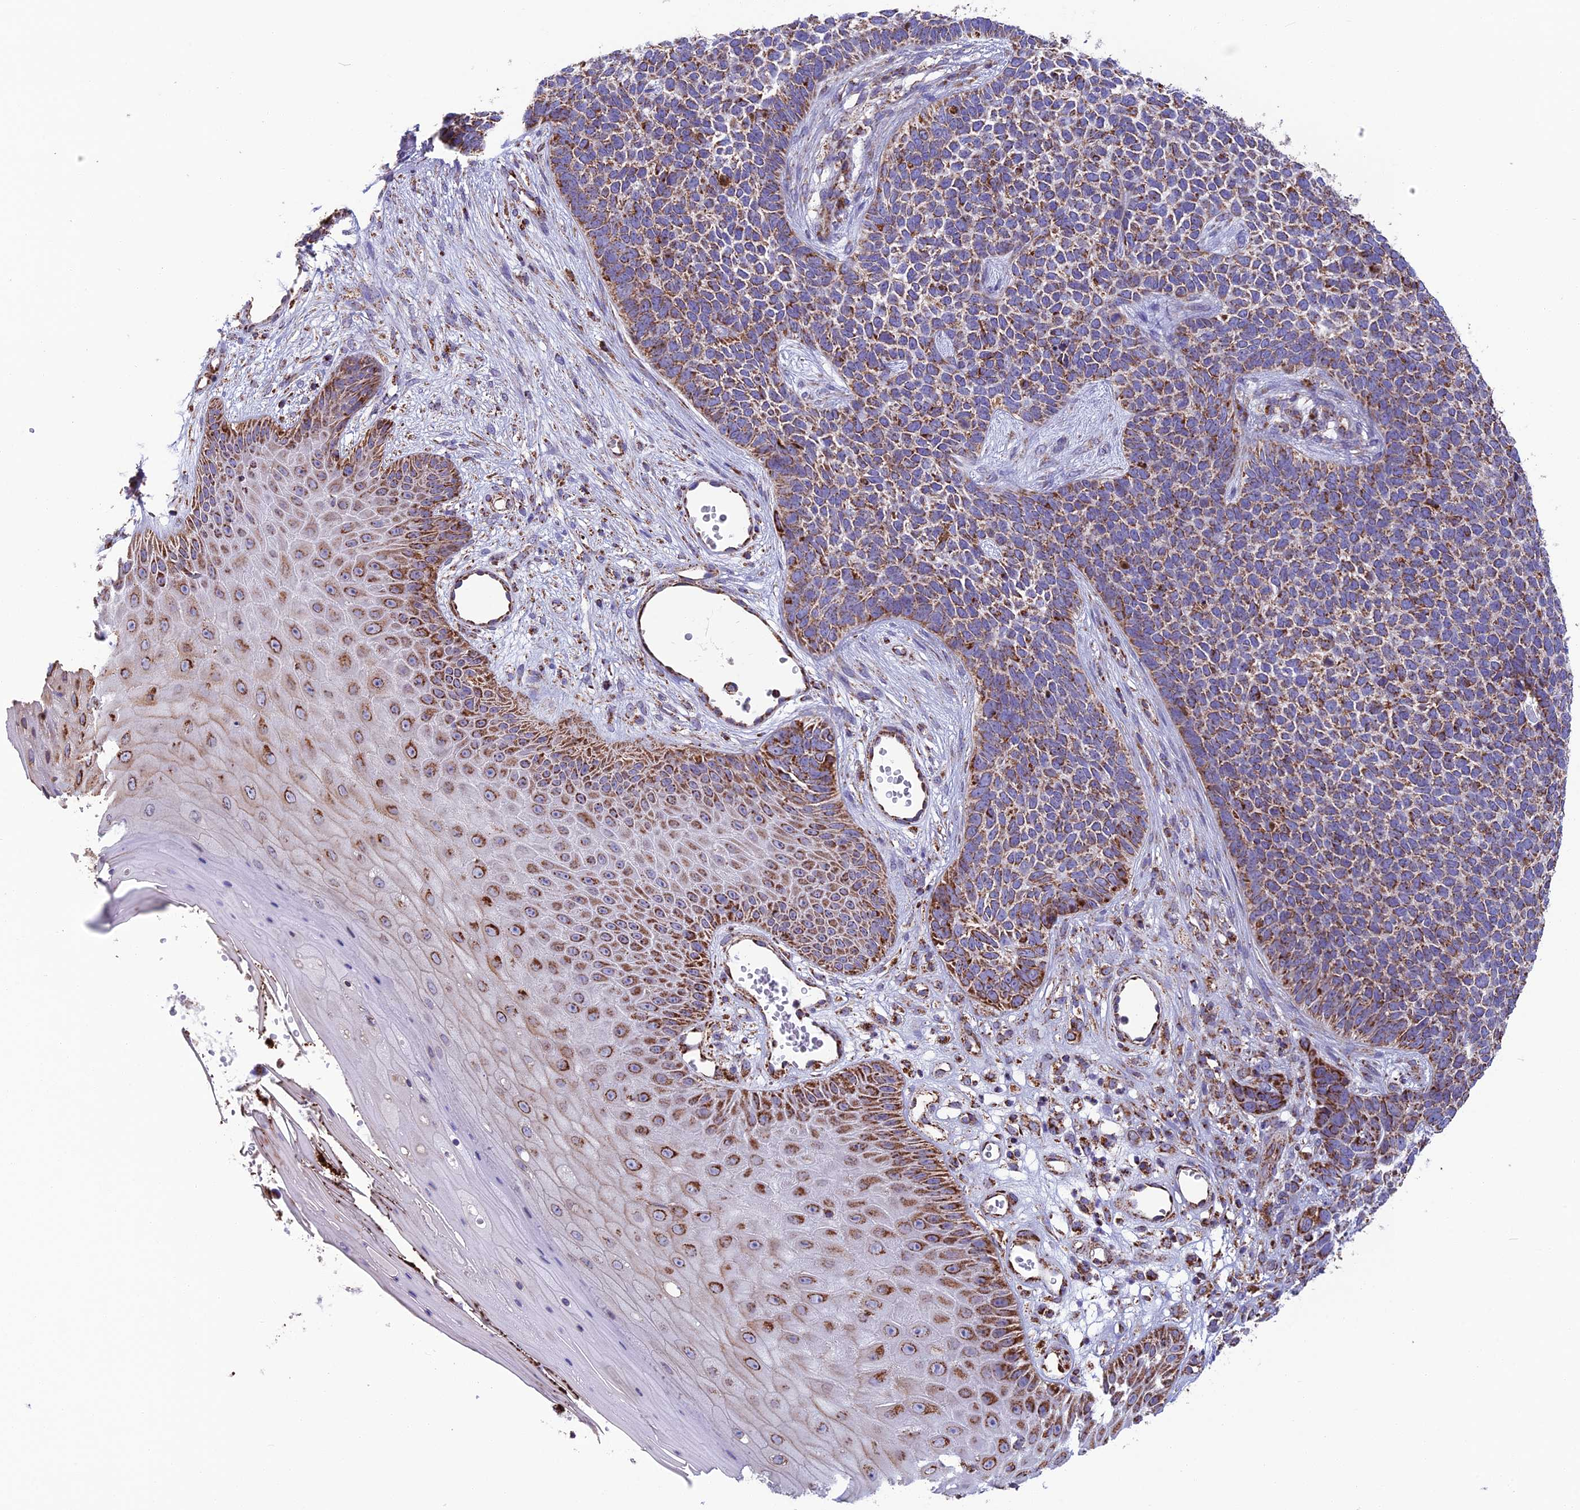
{"staining": {"intensity": "moderate", "quantity": ">75%", "location": "cytoplasmic/membranous"}, "tissue": "skin cancer", "cell_type": "Tumor cells", "image_type": "cancer", "snomed": [{"axis": "morphology", "description": "Basal cell carcinoma"}, {"axis": "topography", "description": "Skin"}], "caption": "Brown immunohistochemical staining in human skin basal cell carcinoma demonstrates moderate cytoplasmic/membranous positivity in approximately >75% of tumor cells. The staining was performed using DAB (3,3'-diaminobenzidine), with brown indicating positive protein expression. Nuclei are stained blue with hematoxylin.", "gene": "CS", "patient": {"sex": "female", "age": 84}}